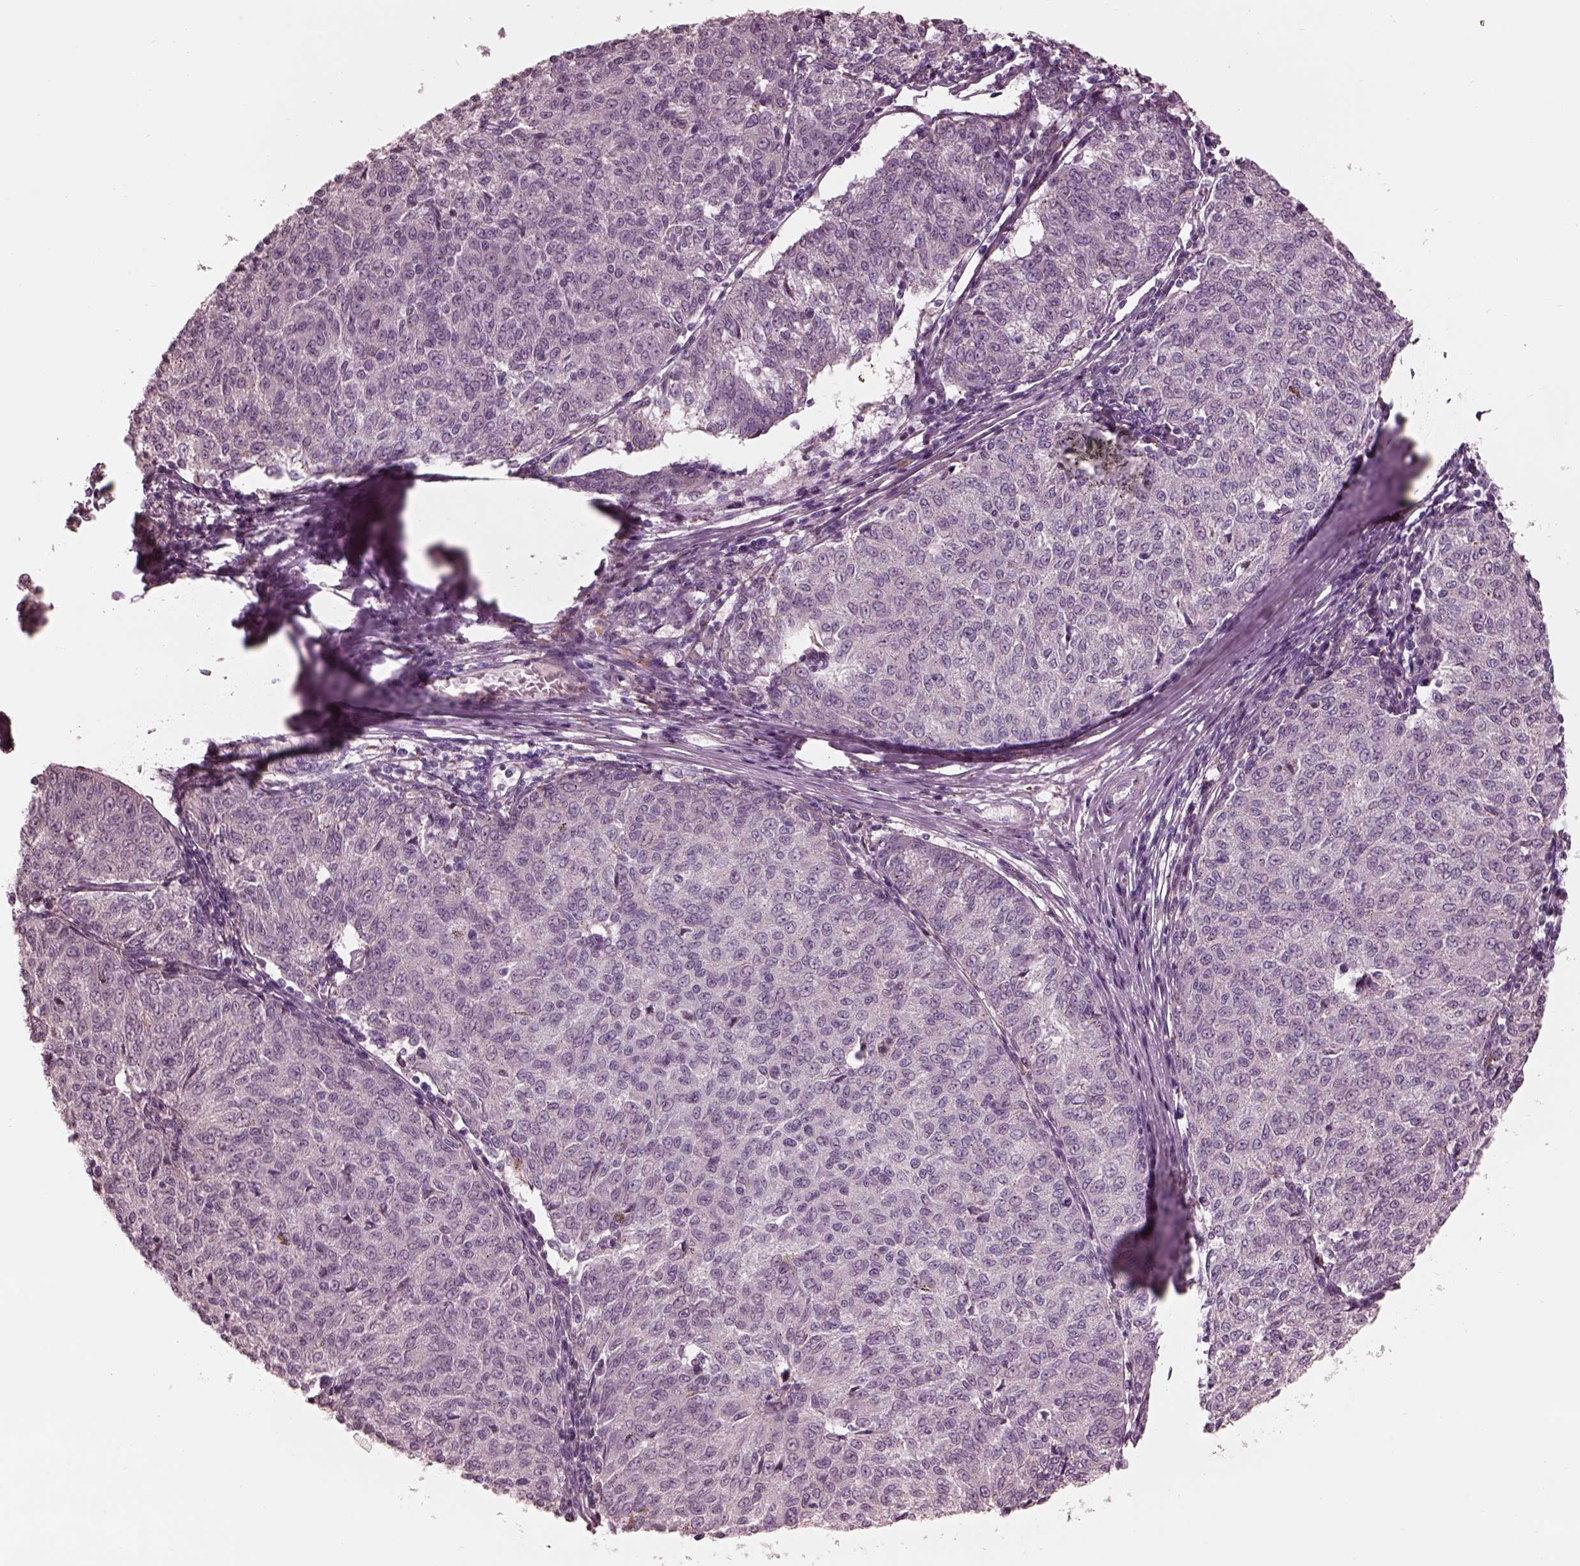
{"staining": {"intensity": "negative", "quantity": "none", "location": "none"}, "tissue": "melanoma", "cell_type": "Tumor cells", "image_type": "cancer", "snomed": [{"axis": "morphology", "description": "Malignant melanoma, NOS"}, {"axis": "topography", "description": "Skin"}], "caption": "A high-resolution photomicrograph shows IHC staining of melanoma, which exhibits no significant staining in tumor cells. The staining was performed using DAB to visualize the protein expression in brown, while the nuclei were stained in blue with hematoxylin (Magnification: 20x).", "gene": "CADM2", "patient": {"sex": "female", "age": 72}}